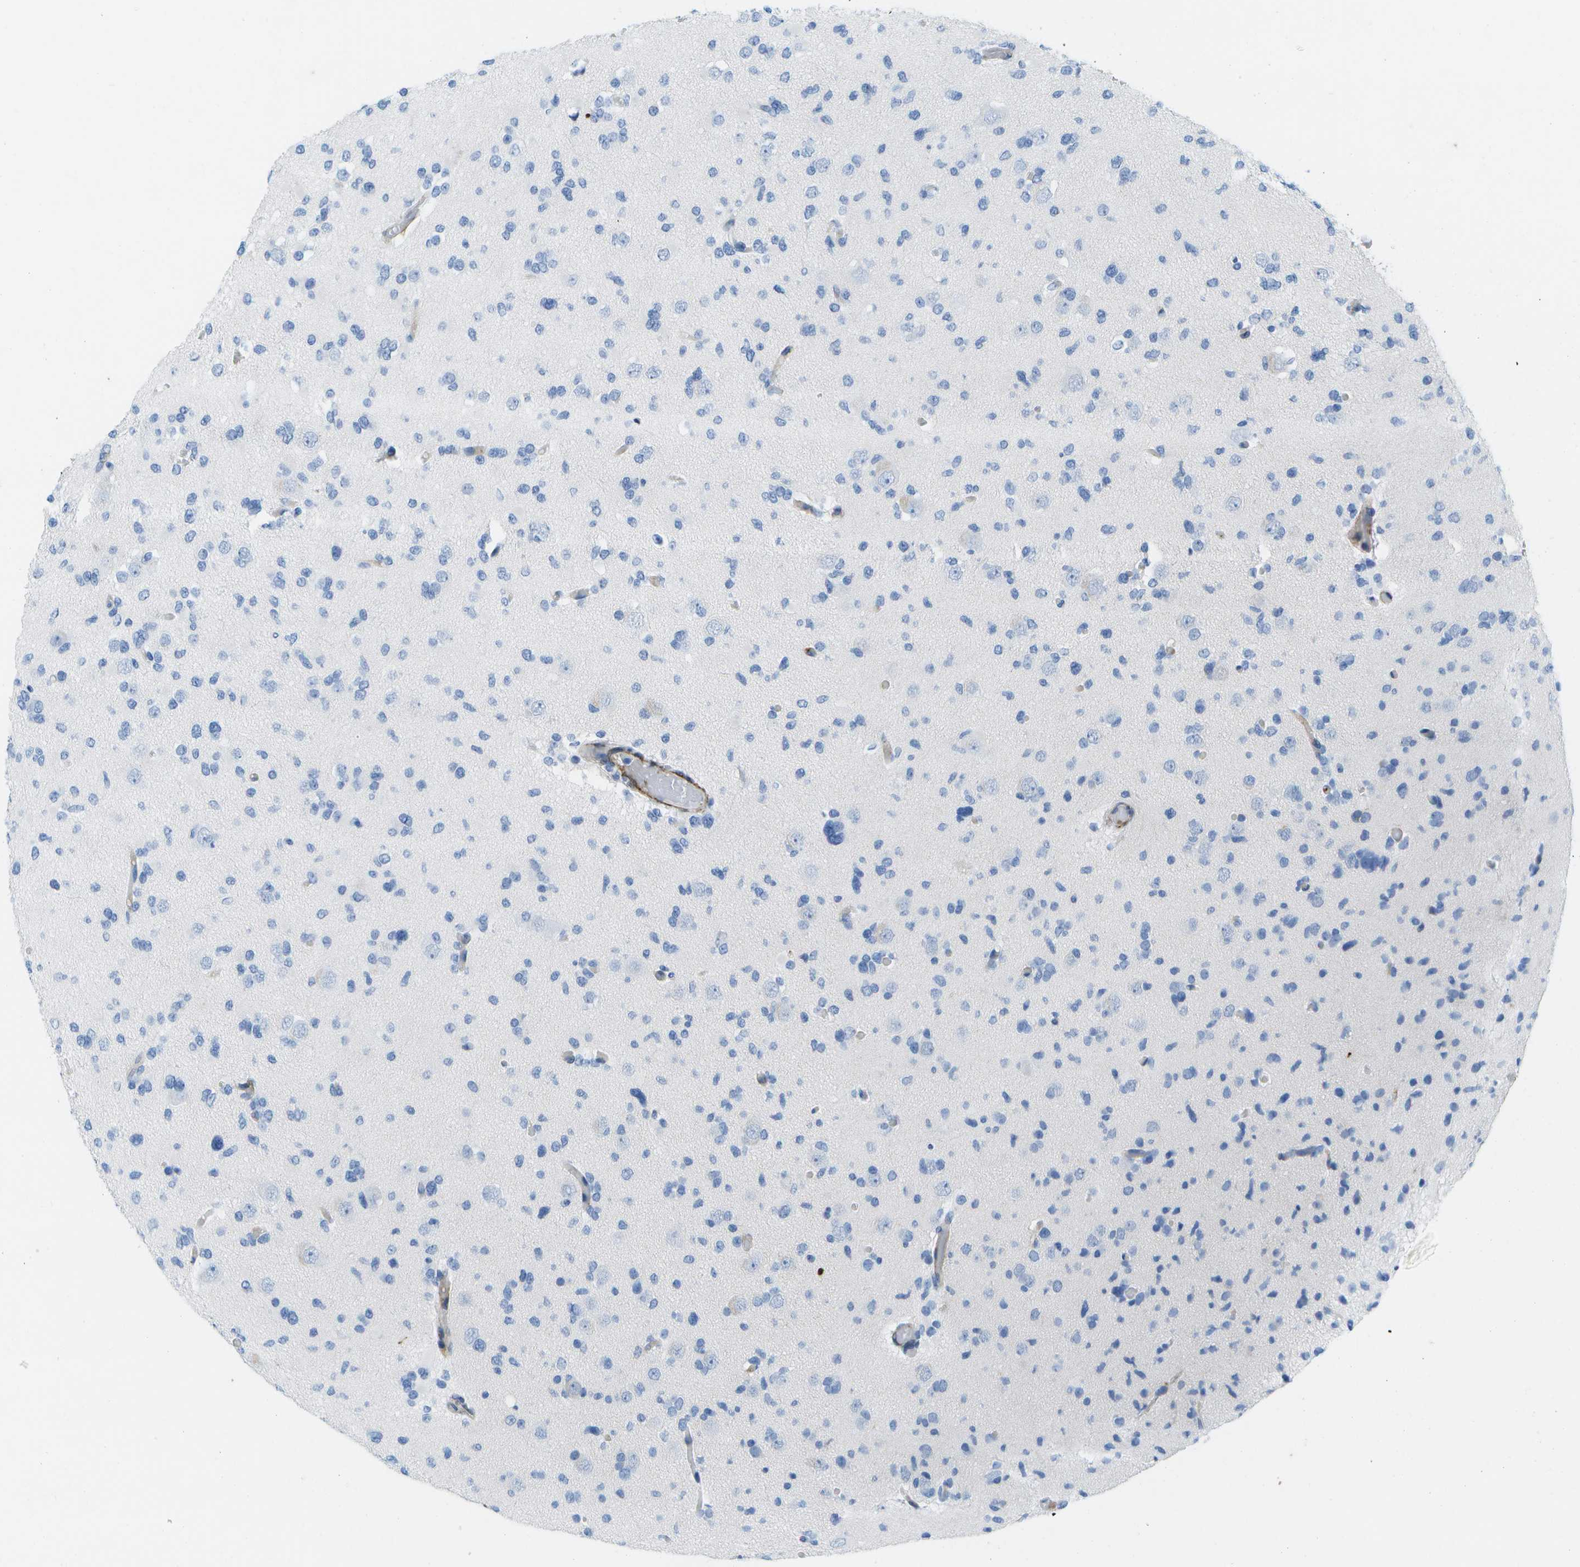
{"staining": {"intensity": "negative", "quantity": "none", "location": "none"}, "tissue": "glioma", "cell_type": "Tumor cells", "image_type": "cancer", "snomed": [{"axis": "morphology", "description": "Glioma, malignant, Low grade"}, {"axis": "topography", "description": "Brain"}], "caption": "High power microscopy photomicrograph of an immunohistochemistry histopathology image of glioma, revealing no significant expression in tumor cells.", "gene": "ADGRG6", "patient": {"sex": "female", "age": 22}}